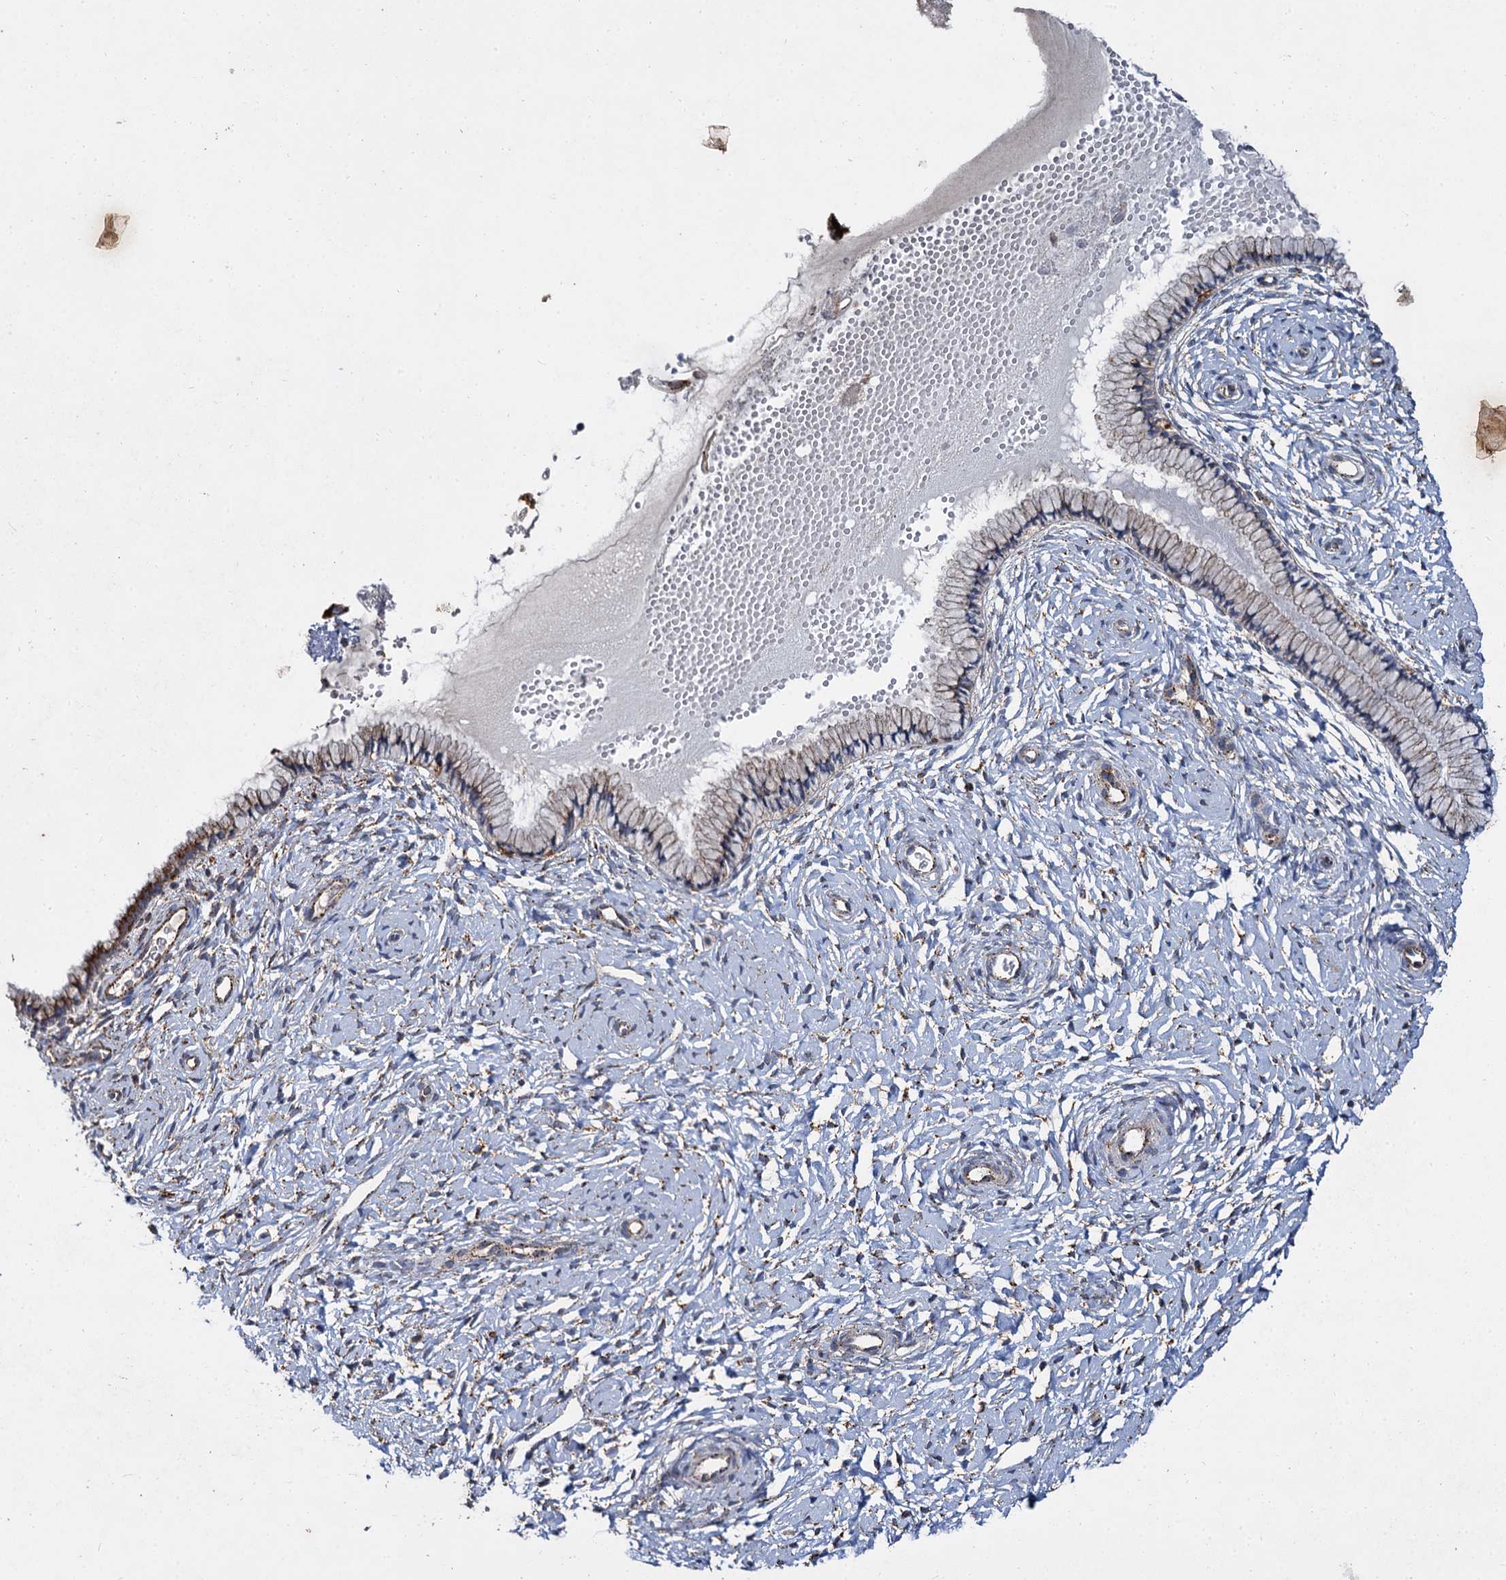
{"staining": {"intensity": "strong", "quantity": "<25%", "location": "cytoplasmic/membranous"}, "tissue": "cervix", "cell_type": "Glandular cells", "image_type": "normal", "snomed": [{"axis": "morphology", "description": "Normal tissue, NOS"}, {"axis": "topography", "description": "Cervix"}], "caption": "A high-resolution photomicrograph shows IHC staining of unremarkable cervix, which displays strong cytoplasmic/membranous positivity in about <25% of glandular cells. (brown staining indicates protein expression, while blue staining denotes nuclei).", "gene": "GBA1", "patient": {"sex": "female", "age": 33}}